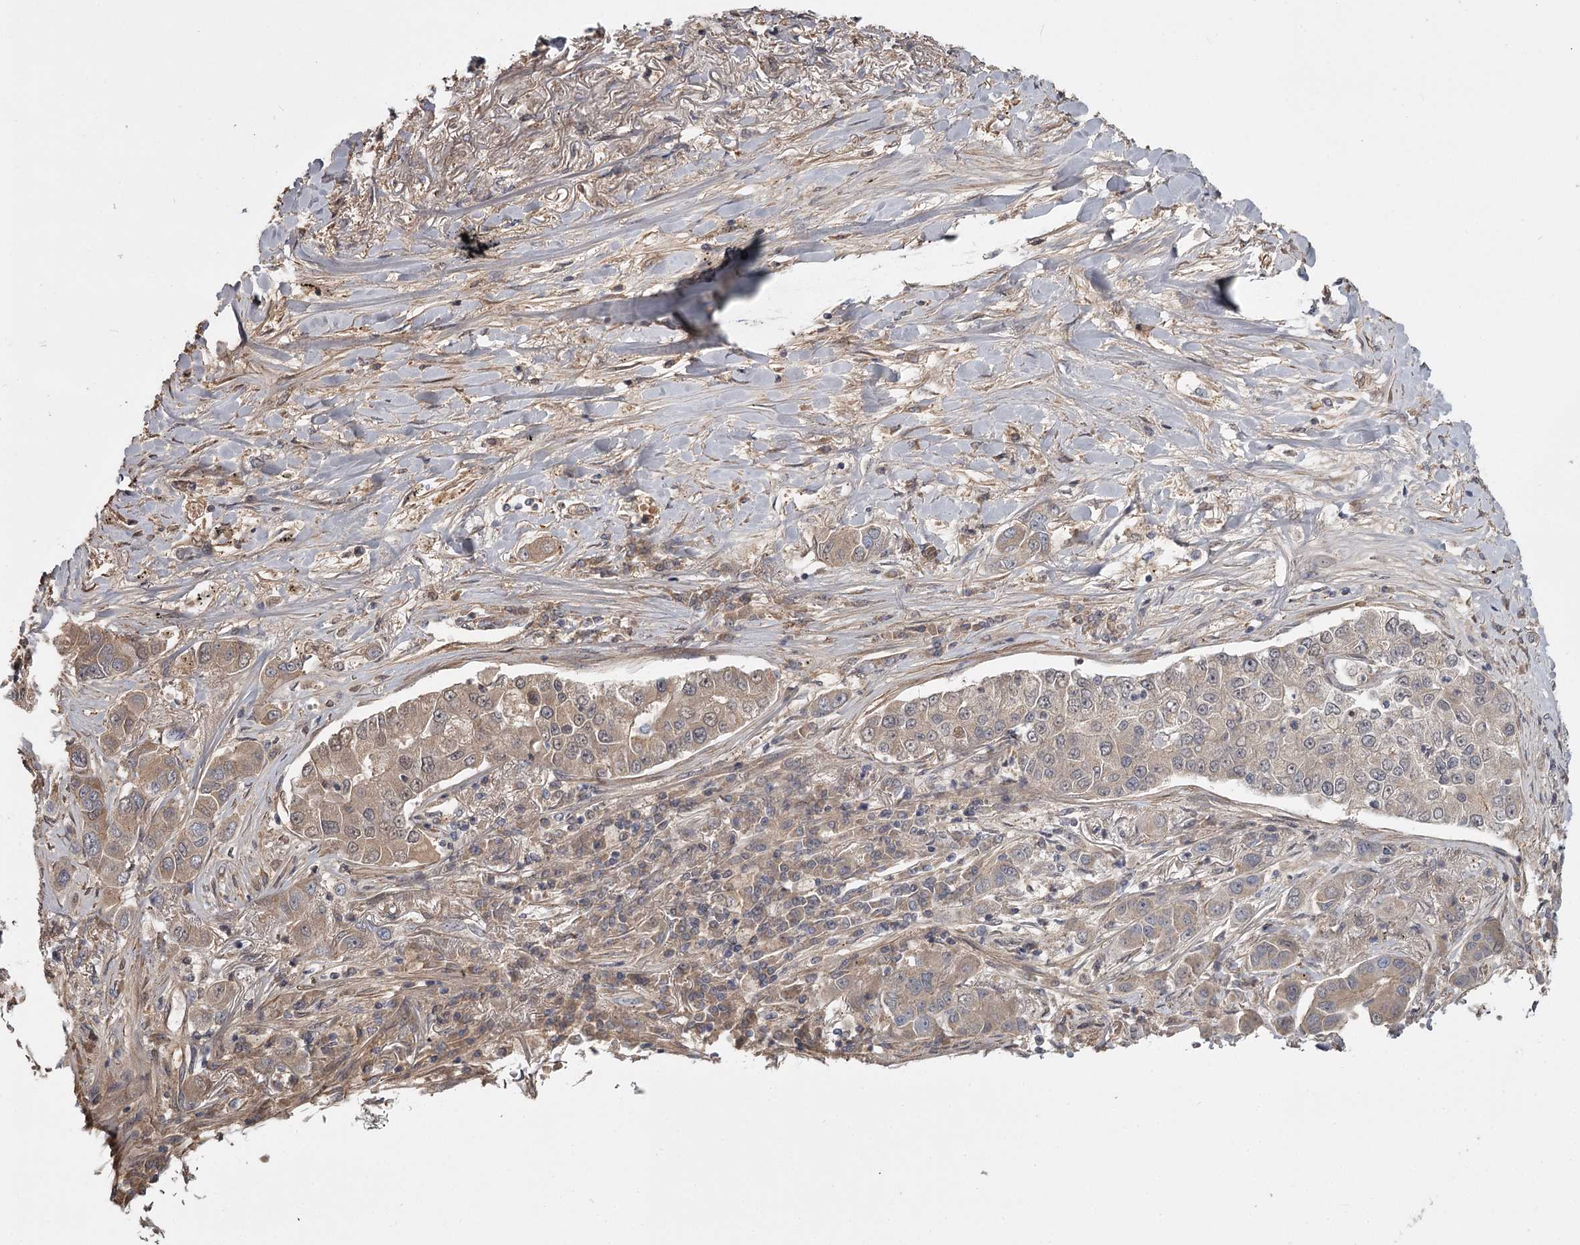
{"staining": {"intensity": "moderate", "quantity": ">75%", "location": "cytoplasmic/membranous"}, "tissue": "lung cancer", "cell_type": "Tumor cells", "image_type": "cancer", "snomed": [{"axis": "morphology", "description": "Adenocarcinoma, NOS"}, {"axis": "topography", "description": "Lung"}], "caption": "Lung cancer (adenocarcinoma) stained with immunohistochemistry (IHC) exhibits moderate cytoplasmic/membranous staining in approximately >75% of tumor cells.", "gene": "DHRS9", "patient": {"sex": "male", "age": 49}}